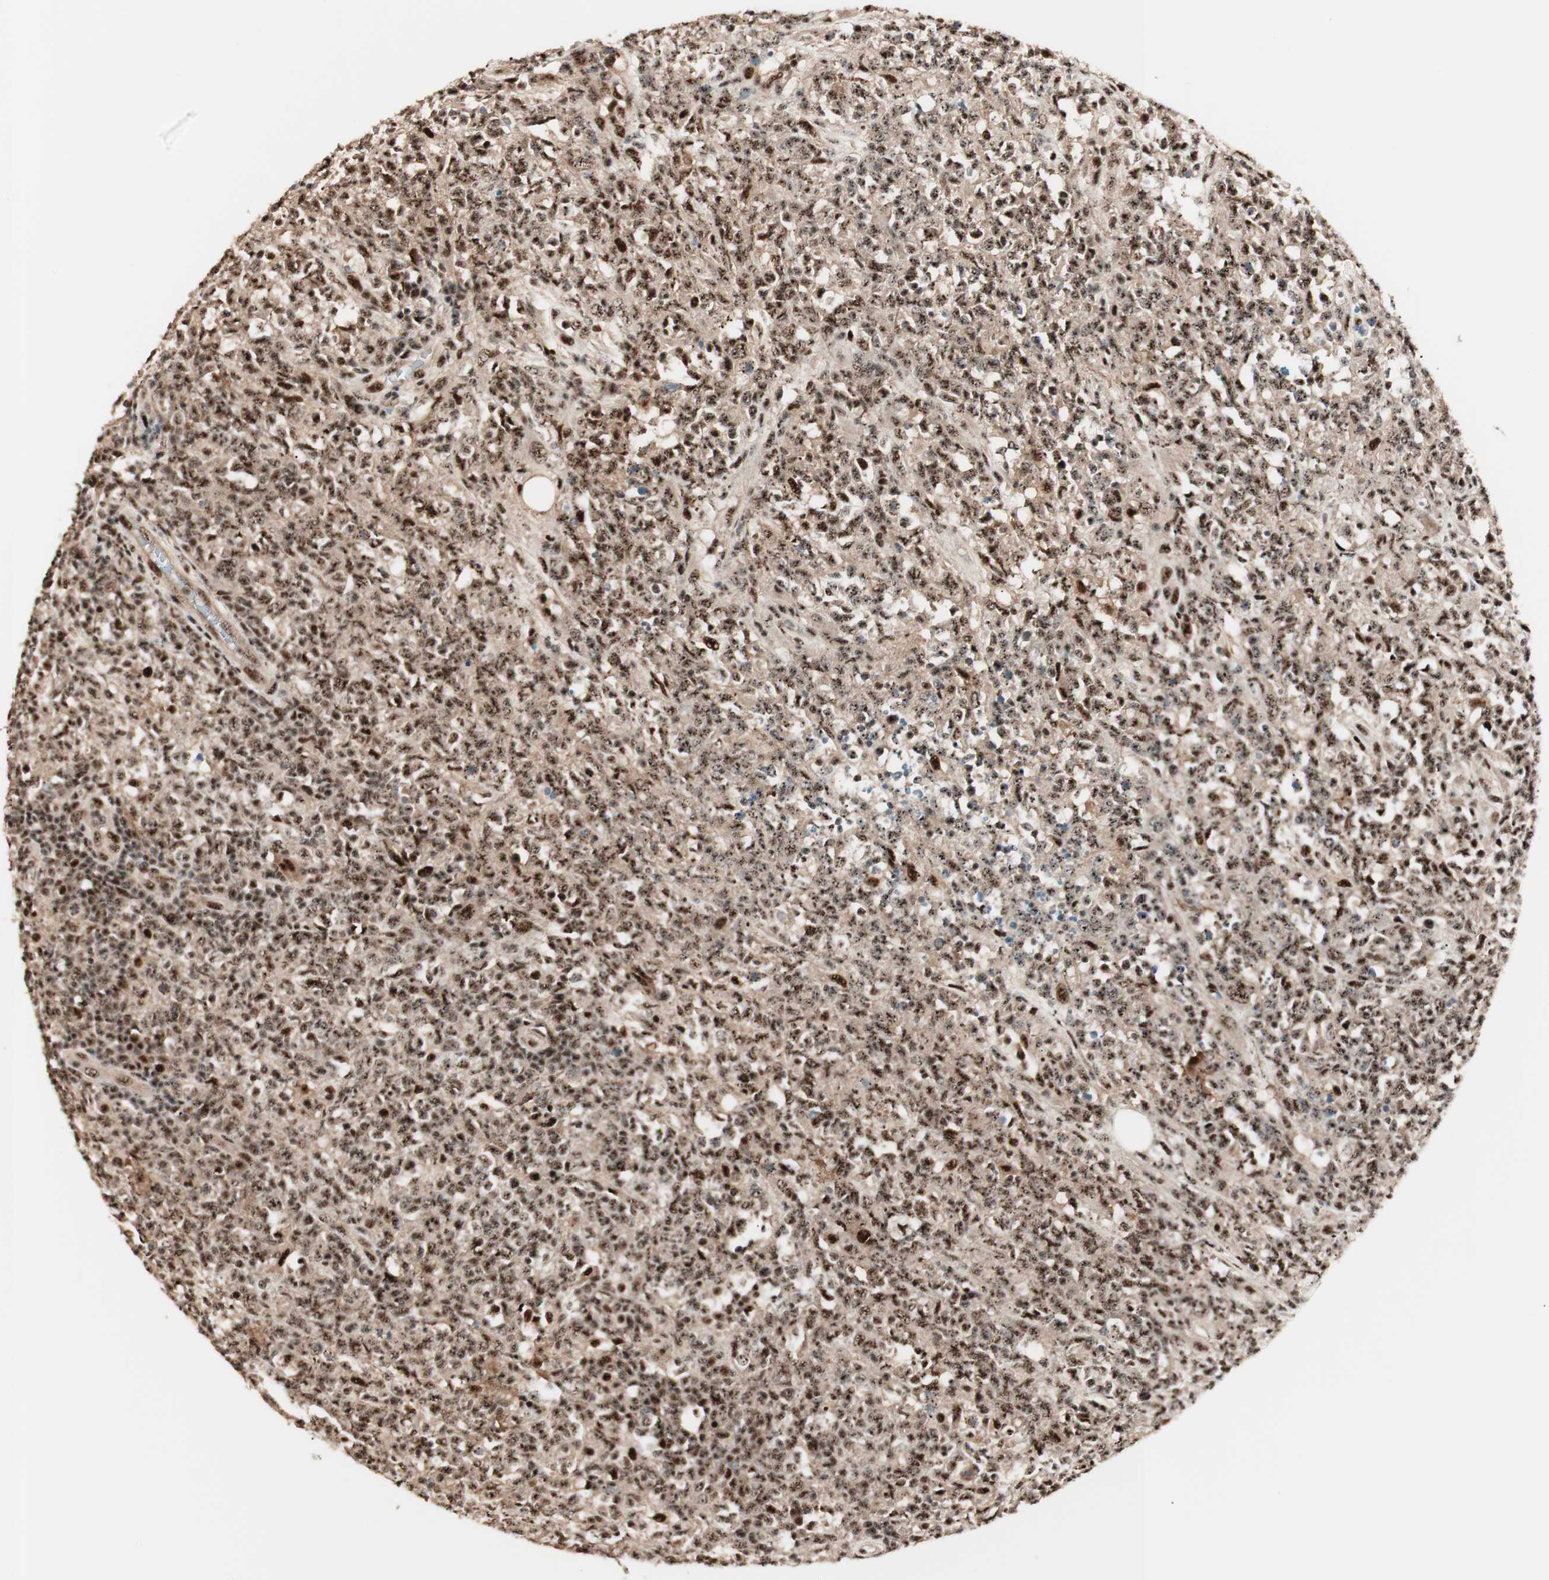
{"staining": {"intensity": "strong", "quantity": ">75%", "location": "cytoplasmic/membranous,nuclear"}, "tissue": "lymphoma", "cell_type": "Tumor cells", "image_type": "cancer", "snomed": [{"axis": "morphology", "description": "Malignant lymphoma, non-Hodgkin's type, High grade"}, {"axis": "topography", "description": "Lymph node"}], "caption": "Immunohistochemical staining of lymphoma reveals high levels of strong cytoplasmic/membranous and nuclear positivity in approximately >75% of tumor cells. (DAB IHC, brown staining for protein, blue staining for nuclei).", "gene": "NR5A2", "patient": {"sex": "female", "age": 84}}